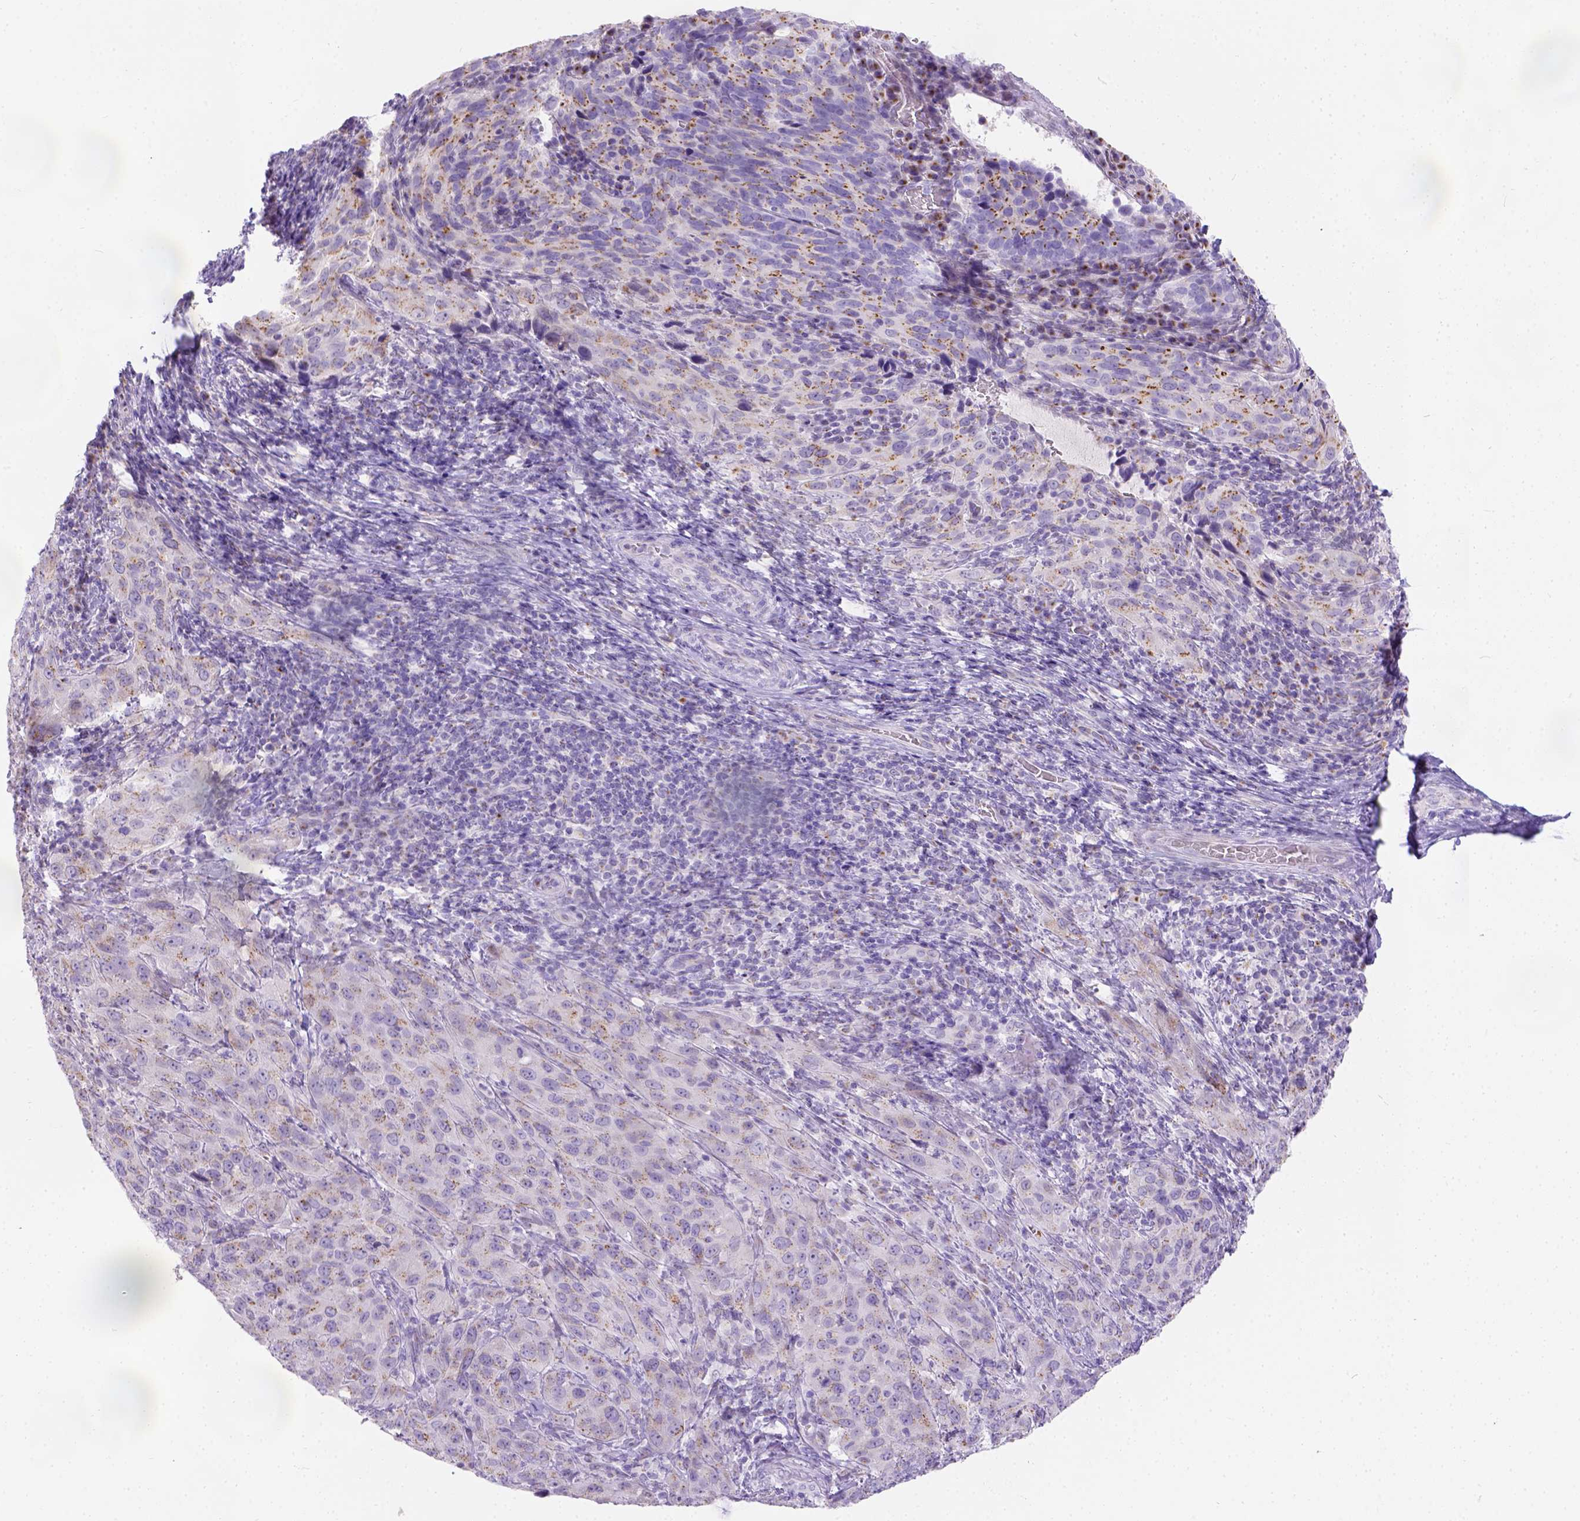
{"staining": {"intensity": "moderate", "quantity": ">75%", "location": "cytoplasmic/membranous"}, "tissue": "cervical cancer", "cell_type": "Tumor cells", "image_type": "cancer", "snomed": [{"axis": "morphology", "description": "Normal tissue, NOS"}, {"axis": "morphology", "description": "Squamous cell carcinoma, NOS"}, {"axis": "topography", "description": "Cervix"}], "caption": "High-power microscopy captured an IHC histopathology image of cervical cancer, revealing moderate cytoplasmic/membranous expression in approximately >75% of tumor cells.", "gene": "PHF7", "patient": {"sex": "female", "age": 51}}